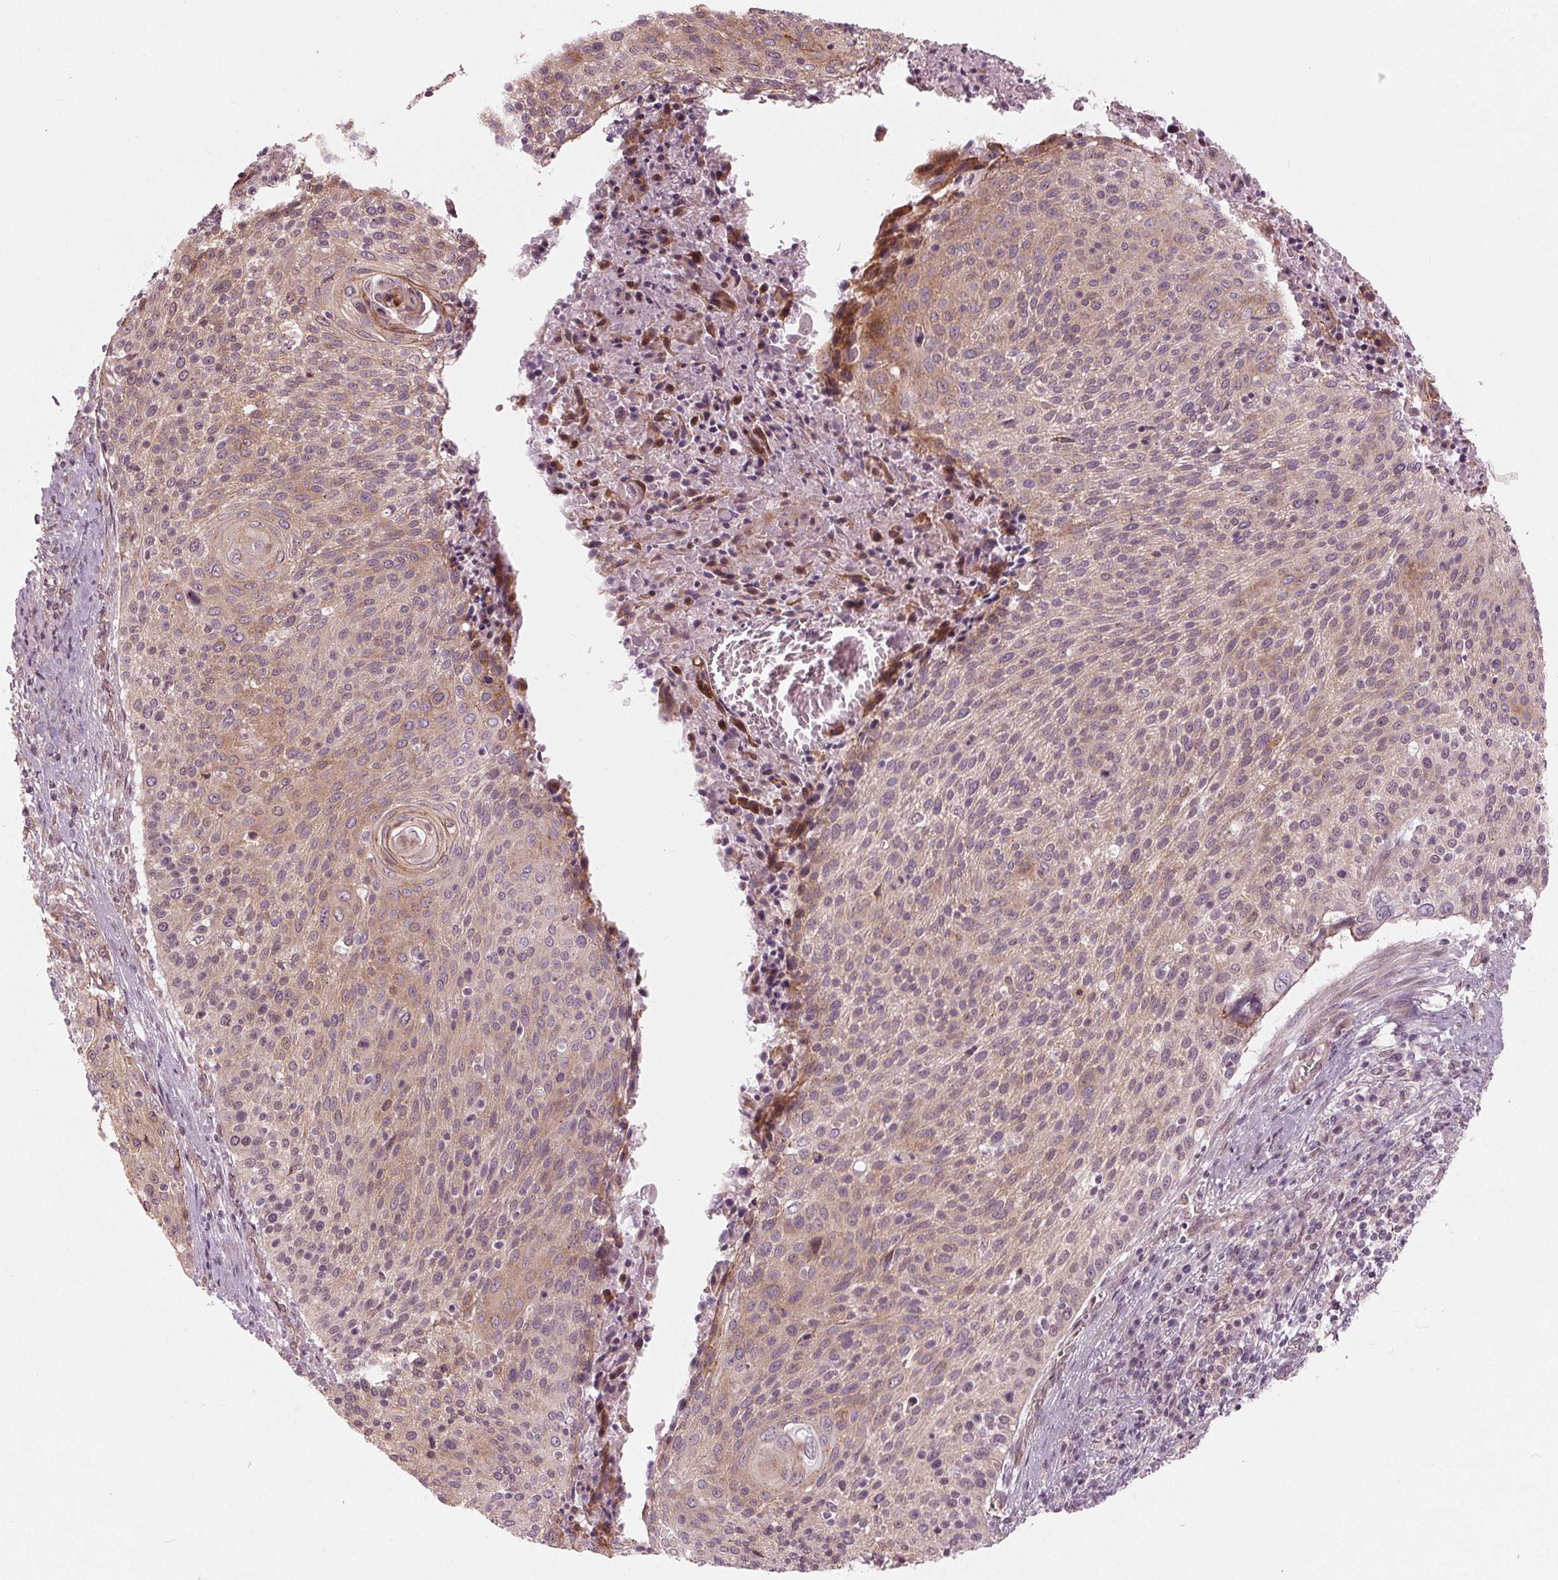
{"staining": {"intensity": "moderate", "quantity": ">75%", "location": "cytoplasmic/membranous"}, "tissue": "cervical cancer", "cell_type": "Tumor cells", "image_type": "cancer", "snomed": [{"axis": "morphology", "description": "Squamous cell carcinoma, NOS"}, {"axis": "topography", "description": "Cervix"}], "caption": "Immunohistochemistry (IHC) of cervical squamous cell carcinoma displays medium levels of moderate cytoplasmic/membranous positivity in about >75% of tumor cells.", "gene": "TXNIP", "patient": {"sex": "female", "age": 31}}